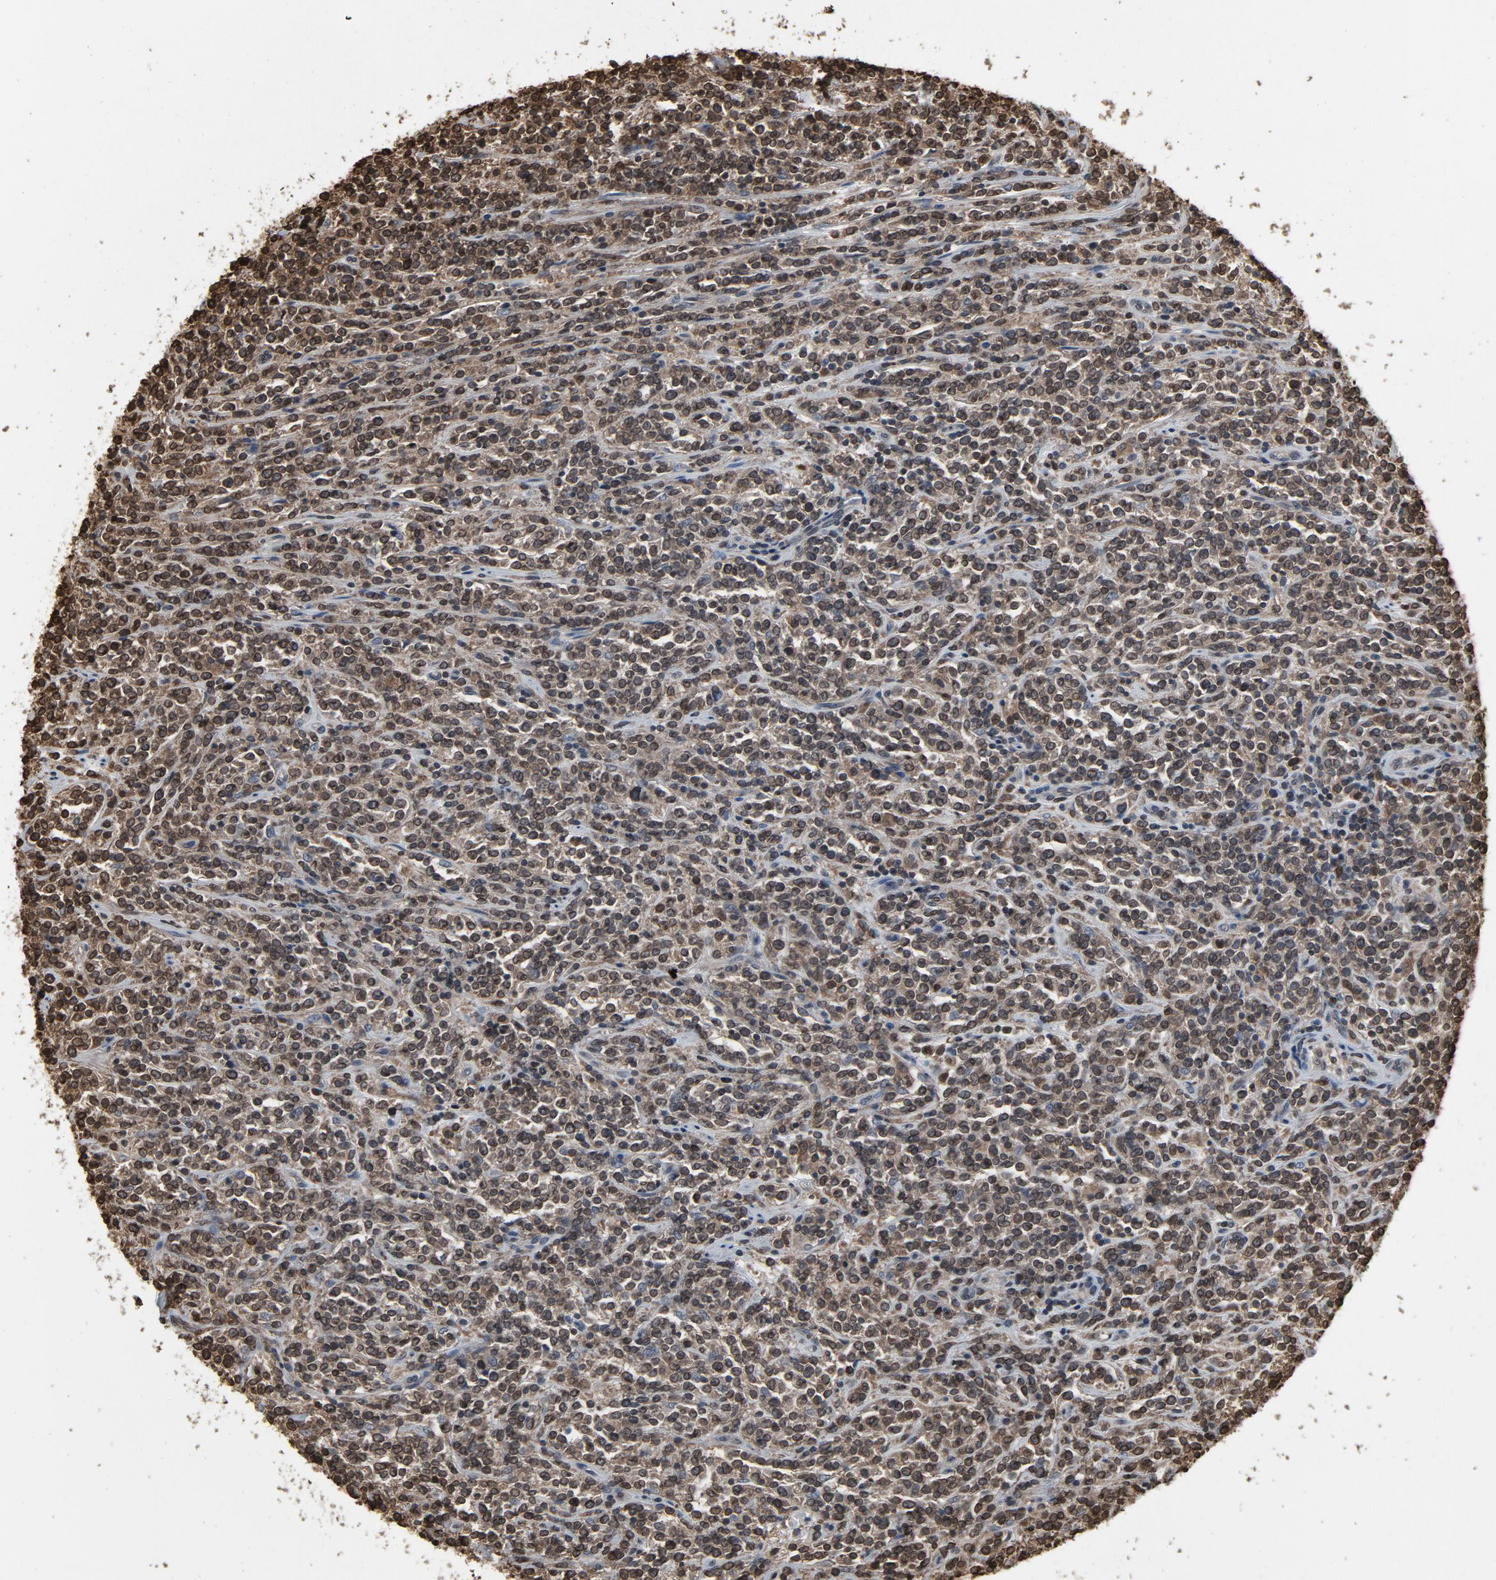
{"staining": {"intensity": "weak", "quantity": ">75%", "location": "cytoplasmic/membranous,nuclear"}, "tissue": "lymphoma", "cell_type": "Tumor cells", "image_type": "cancer", "snomed": [{"axis": "morphology", "description": "Malignant lymphoma, non-Hodgkin's type, High grade"}, {"axis": "topography", "description": "Soft tissue"}], "caption": "A low amount of weak cytoplasmic/membranous and nuclear expression is appreciated in approximately >75% of tumor cells in lymphoma tissue.", "gene": "UBE2D1", "patient": {"sex": "male", "age": 18}}